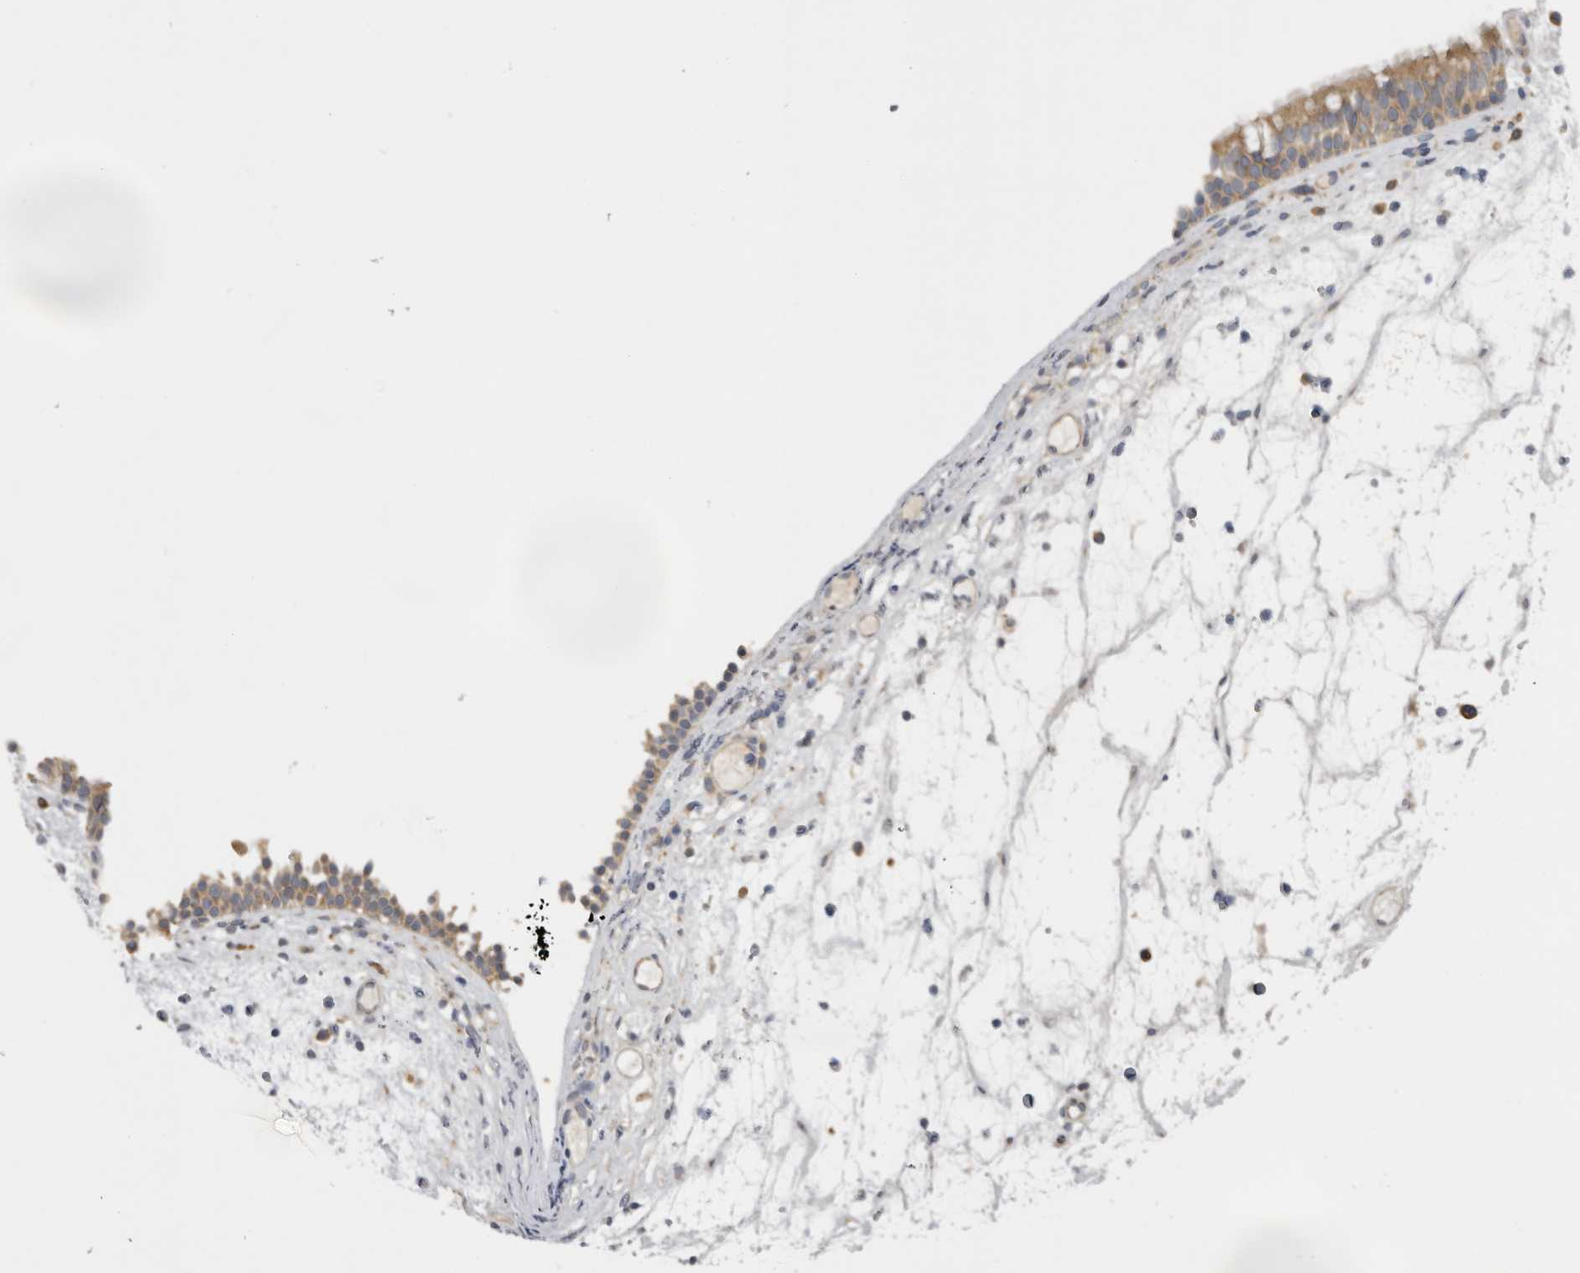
{"staining": {"intensity": "moderate", "quantity": ">75%", "location": "cytoplasmic/membranous"}, "tissue": "nasopharynx", "cell_type": "Respiratory epithelial cells", "image_type": "normal", "snomed": [{"axis": "morphology", "description": "Normal tissue, NOS"}, {"axis": "morphology", "description": "Inflammation, NOS"}, {"axis": "morphology", "description": "Malignant melanoma, Metastatic site"}, {"axis": "topography", "description": "Nasopharynx"}], "caption": "Respiratory epithelial cells reveal medium levels of moderate cytoplasmic/membranous expression in approximately >75% of cells in normal human nasopharynx.", "gene": "PPP1R42", "patient": {"sex": "male", "age": 70}}